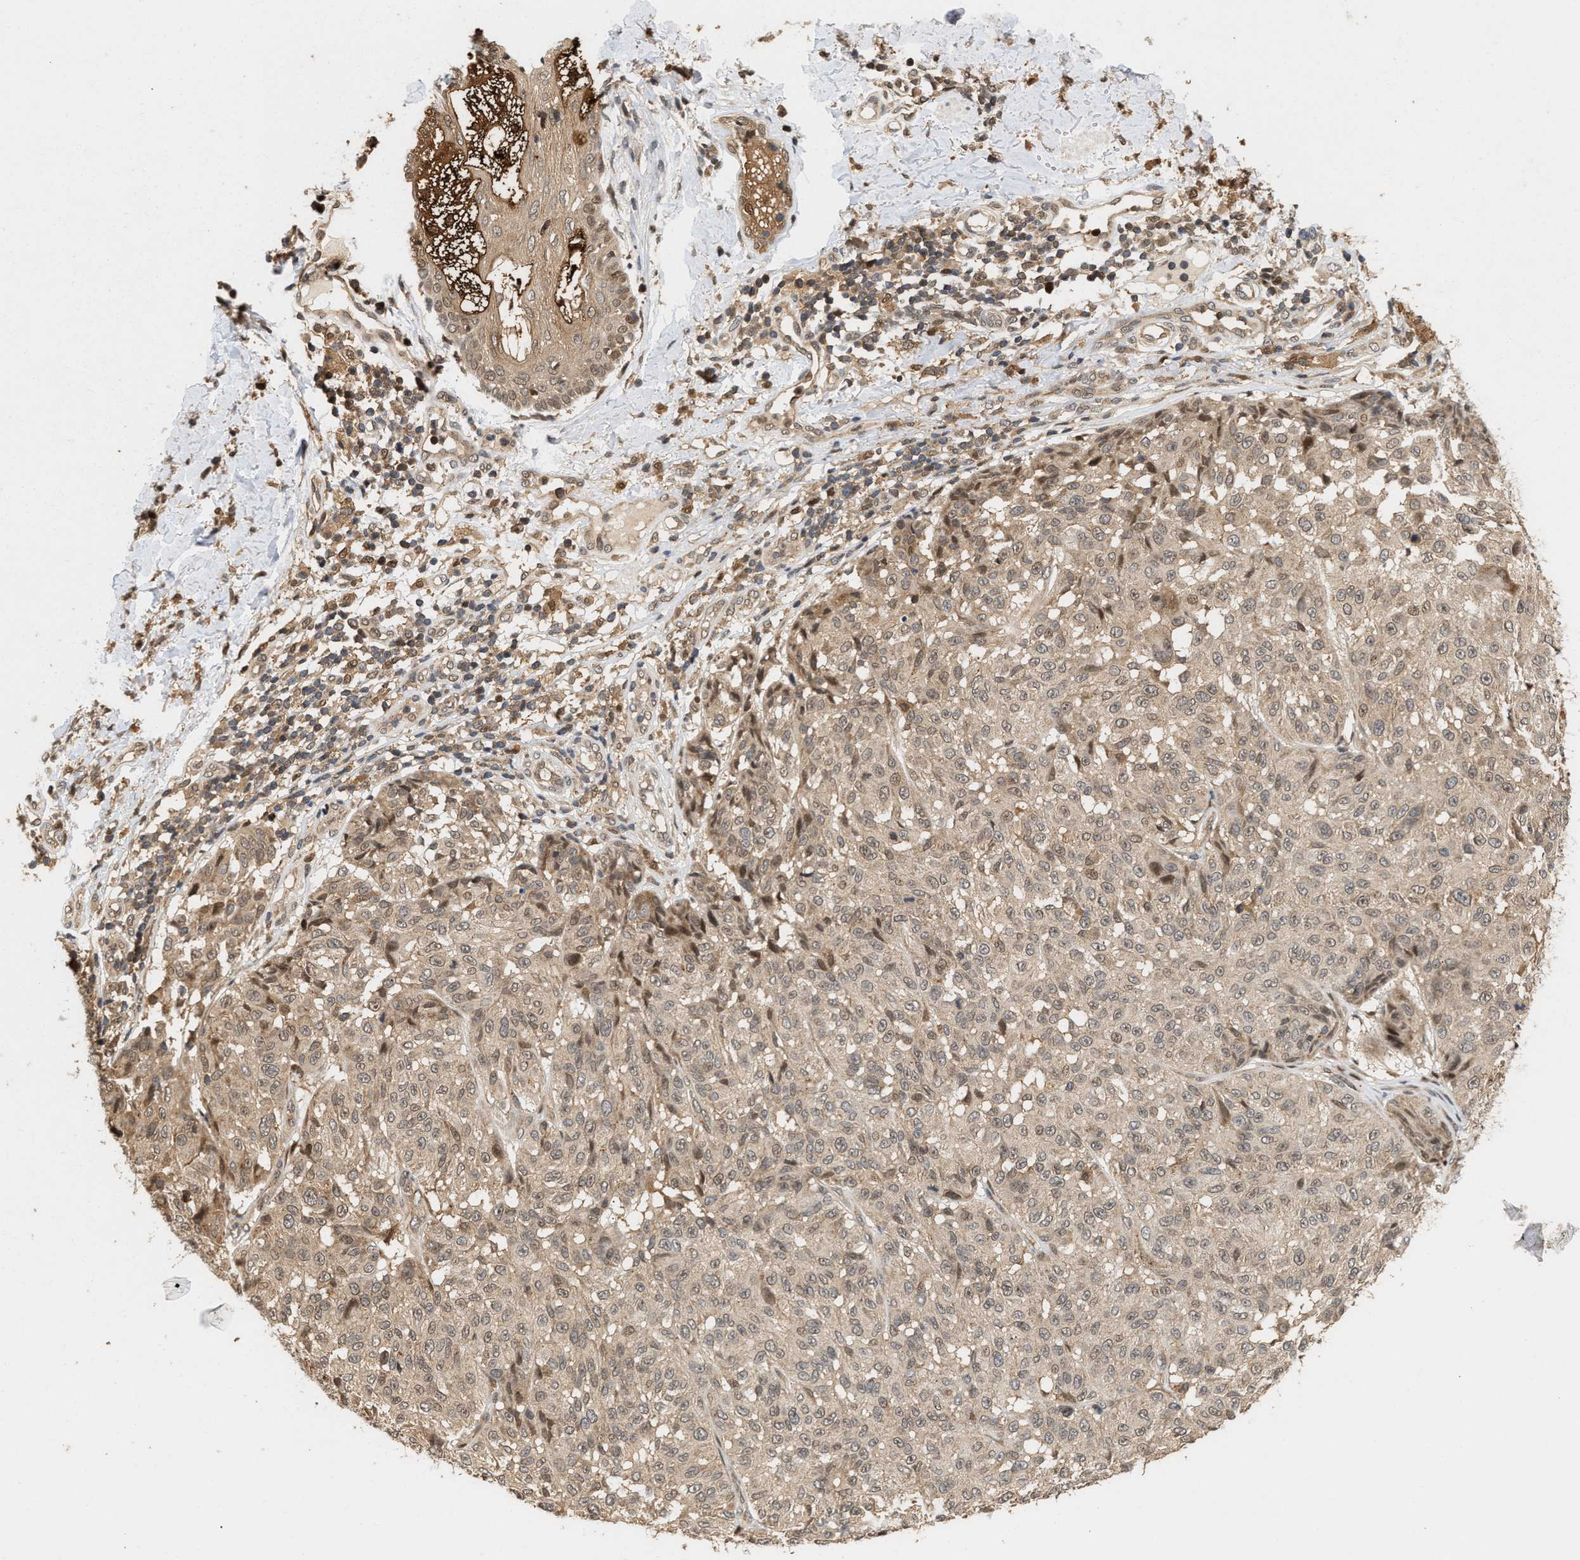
{"staining": {"intensity": "weak", "quantity": "25%-75%", "location": "cytoplasmic/membranous,nuclear"}, "tissue": "melanoma", "cell_type": "Tumor cells", "image_type": "cancer", "snomed": [{"axis": "morphology", "description": "Malignant melanoma, NOS"}, {"axis": "topography", "description": "Skin"}], "caption": "The photomicrograph shows immunohistochemical staining of malignant melanoma. There is weak cytoplasmic/membranous and nuclear positivity is present in about 25%-75% of tumor cells.", "gene": "ABHD5", "patient": {"sex": "female", "age": 46}}